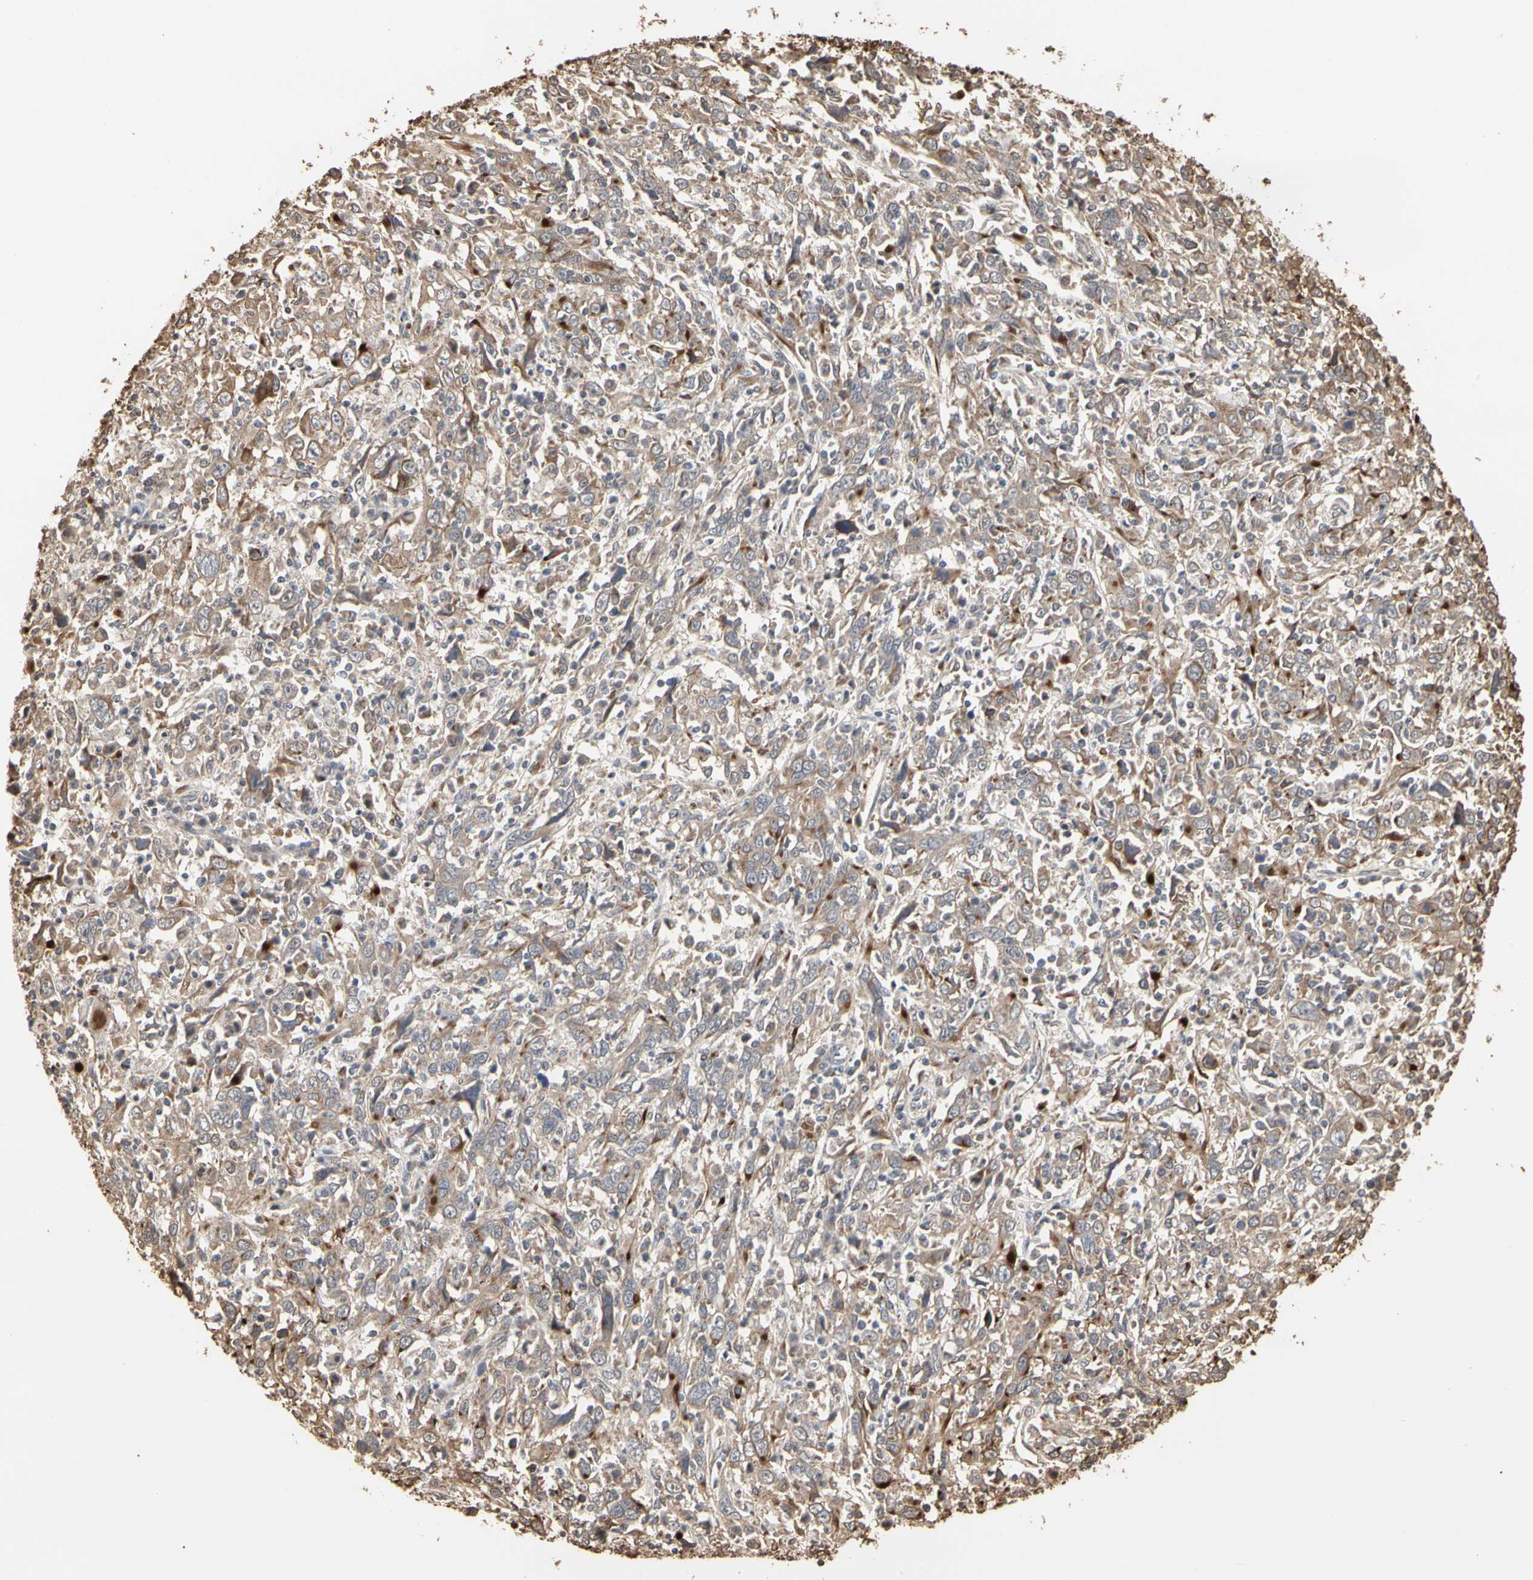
{"staining": {"intensity": "moderate", "quantity": ">75%", "location": "cytoplasmic/membranous"}, "tissue": "cervical cancer", "cell_type": "Tumor cells", "image_type": "cancer", "snomed": [{"axis": "morphology", "description": "Squamous cell carcinoma, NOS"}, {"axis": "topography", "description": "Cervix"}], "caption": "Human cervical cancer (squamous cell carcinoma) stained for a protein (brown) reveals moderate cytoplasmic/membranous positive staining in approximately >75% of tumor cells.", "gene": "TAOK1", "patient": {"sex": "female", "age": 46}}